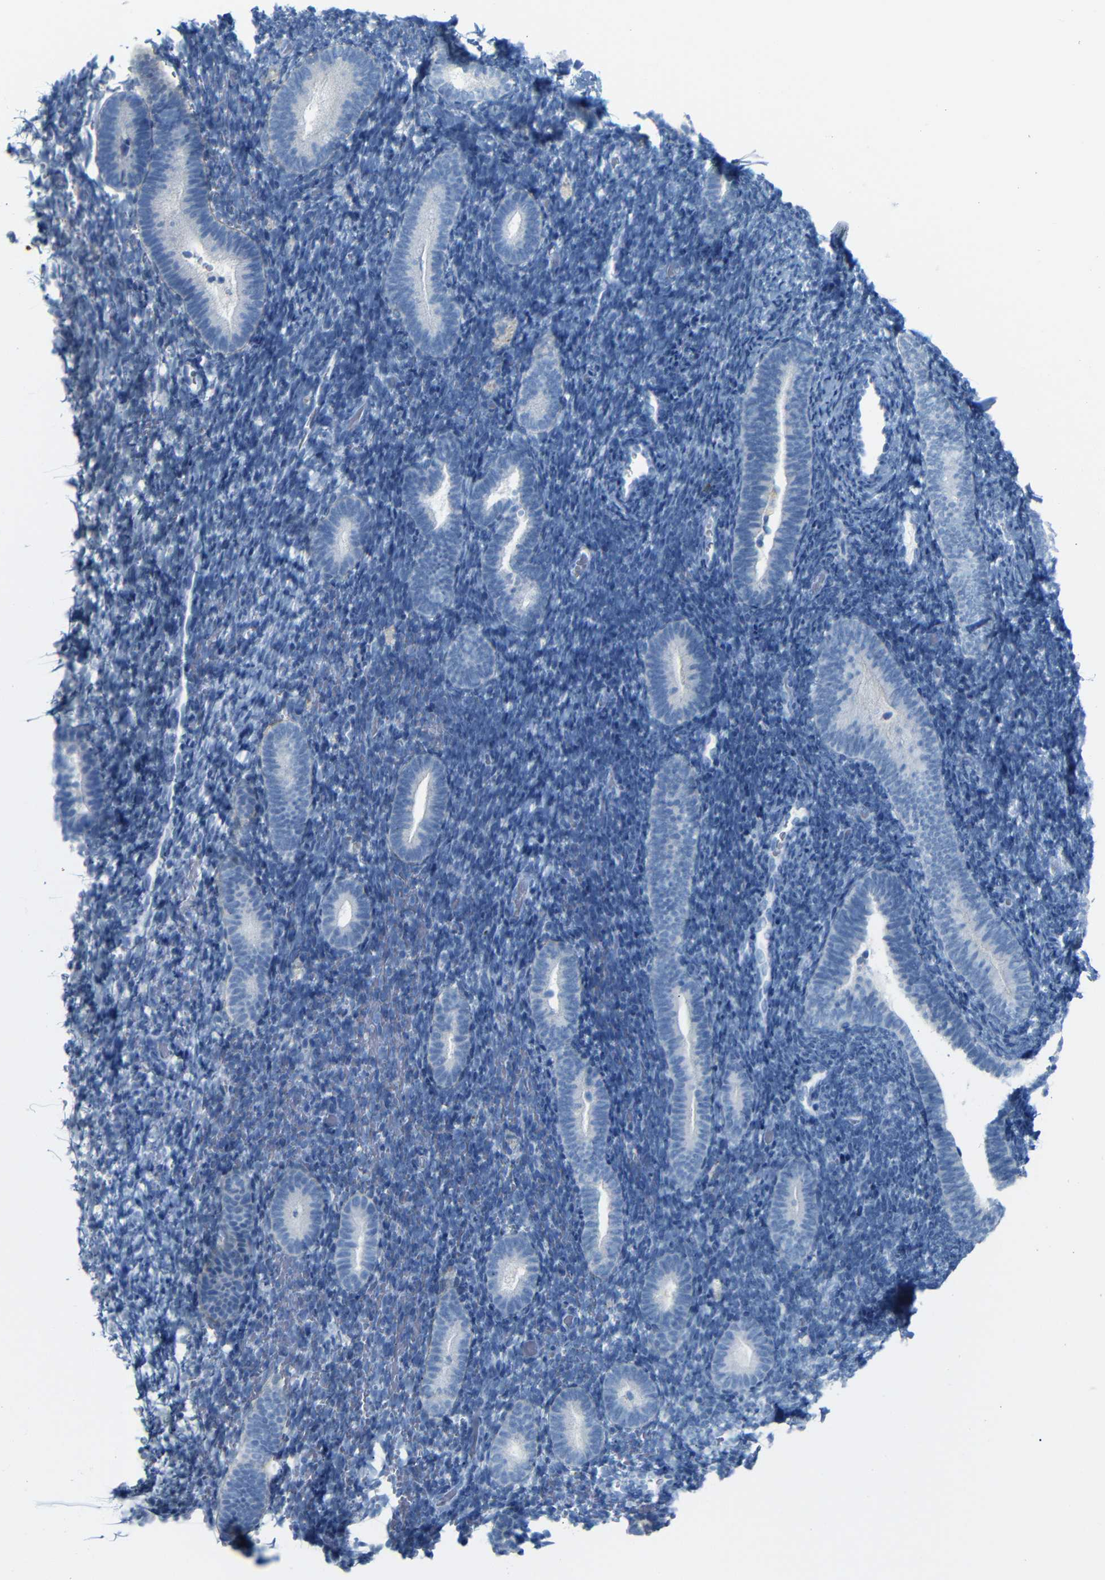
{"staining": {"intensity": "negative", "quantity": "none", "location": "none"}, "tissue": "endometrium", "cell_type": "Cells in endometrial stroma", "image_type": "normal", "snomed": [{"axis": "morphology", "description": "Normal tissue, NOS"}, {"axis": "topography", "description": "Endometrium"}], "caption": "Immunohistochemistry (IHC) photomicrograph of benign endometrium: endometrium stained with DAB demonstrates no significant protein expression in cells in endometrial stroma.", "gene": "FCRL1", "patient": {"sex": "female", "age": 51}}